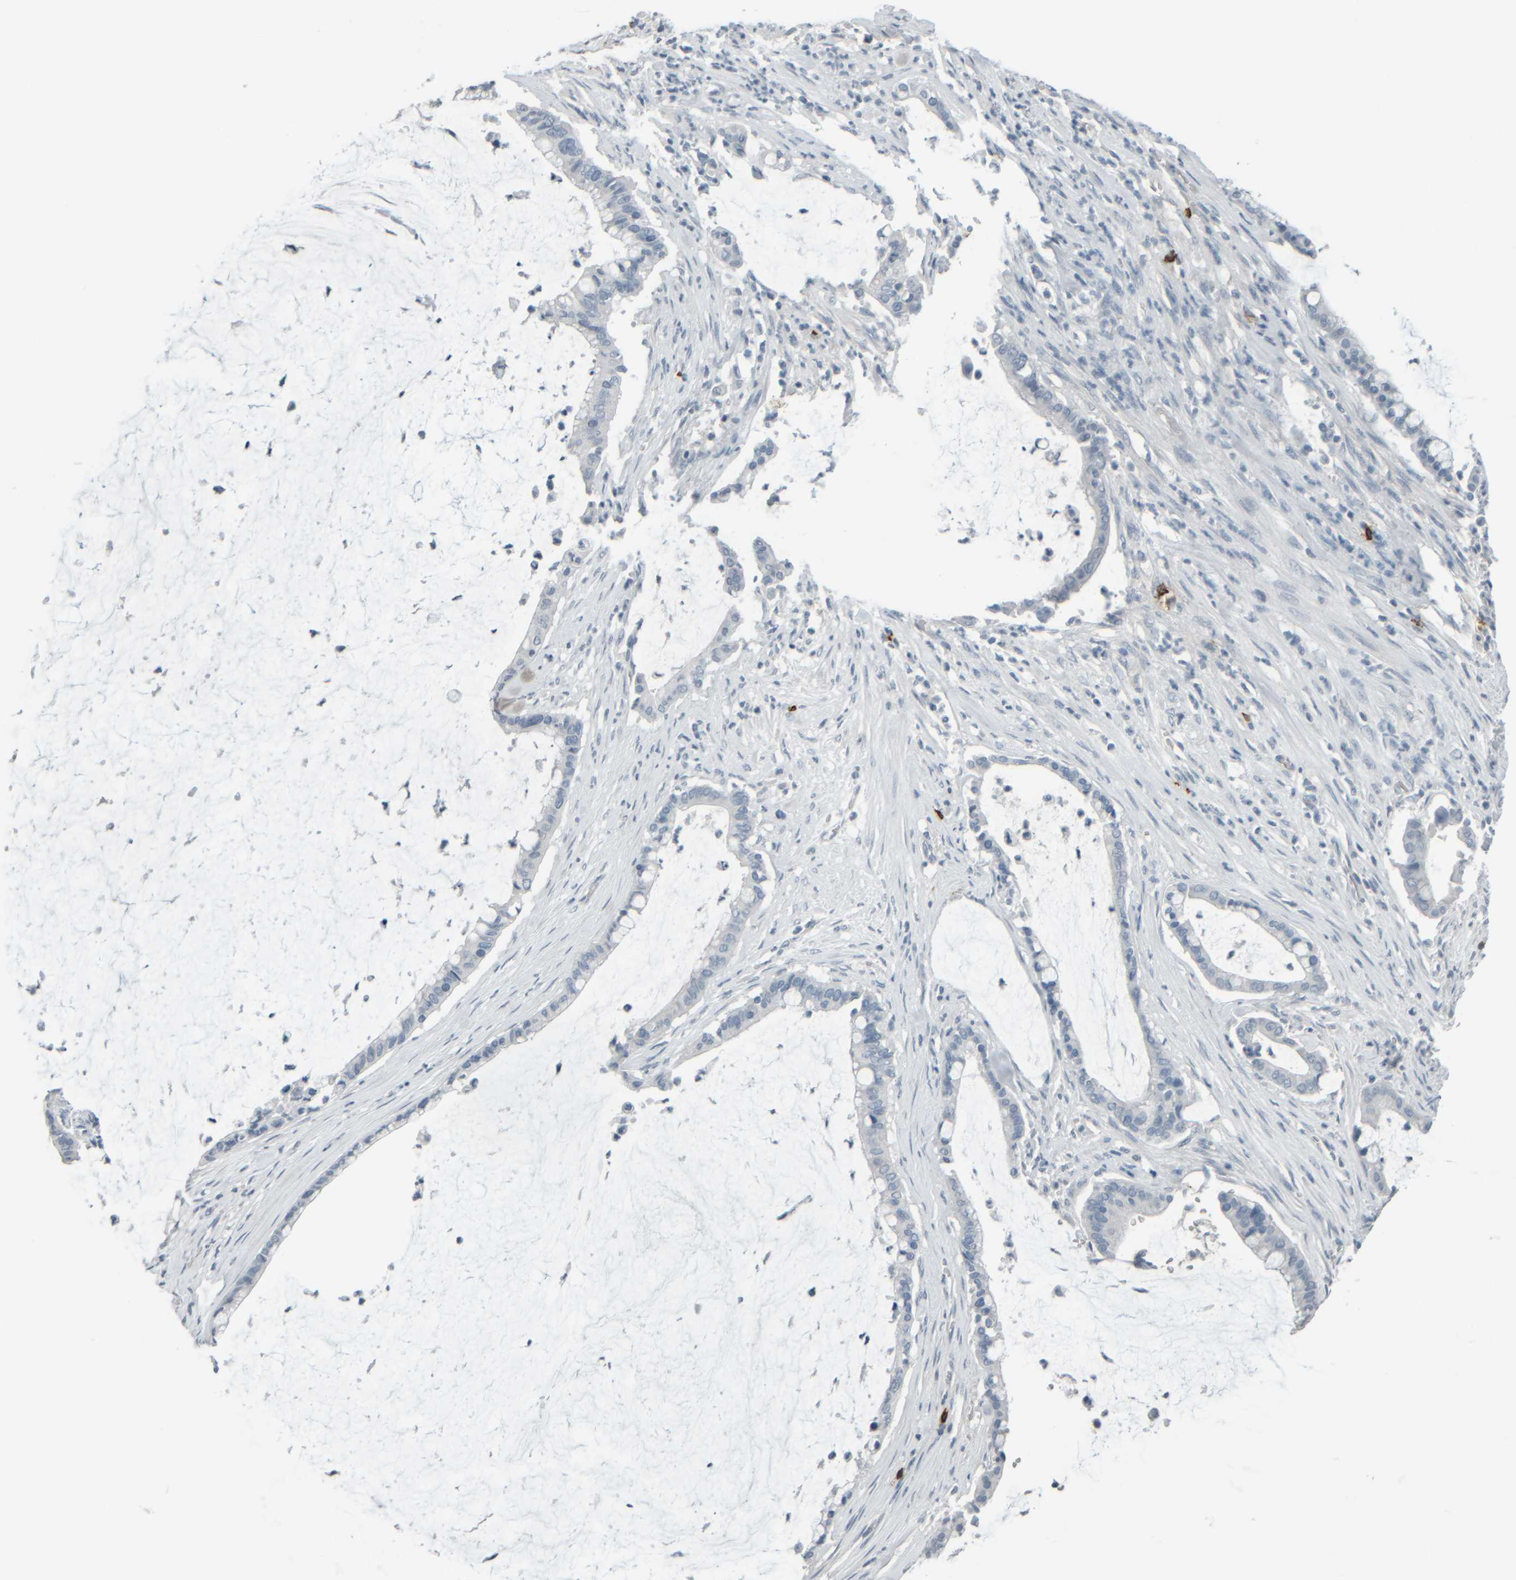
{"staining": {"intensity": "negative", "quantity": "none", "location": "none"}, "tissue": "pancreatic cancer", "cell_type": "Tumor cells", "image_type": "cancer", "snomed": [{"axis": "morphology", "description": "Adenocarcinoma, NOS"}, {"axis": "topography", "description": "Pancreas"}], "caption": "The photomicrograph demonstrates no staining of tumor cells in pancreatic adenocarcinoma. (DAB (3,3'-diaminobenzidine) immunohistochemistry (IHC), high magnification).", "gene": "TPSAB1", "patient": {"sex": "male", "age": 41}}